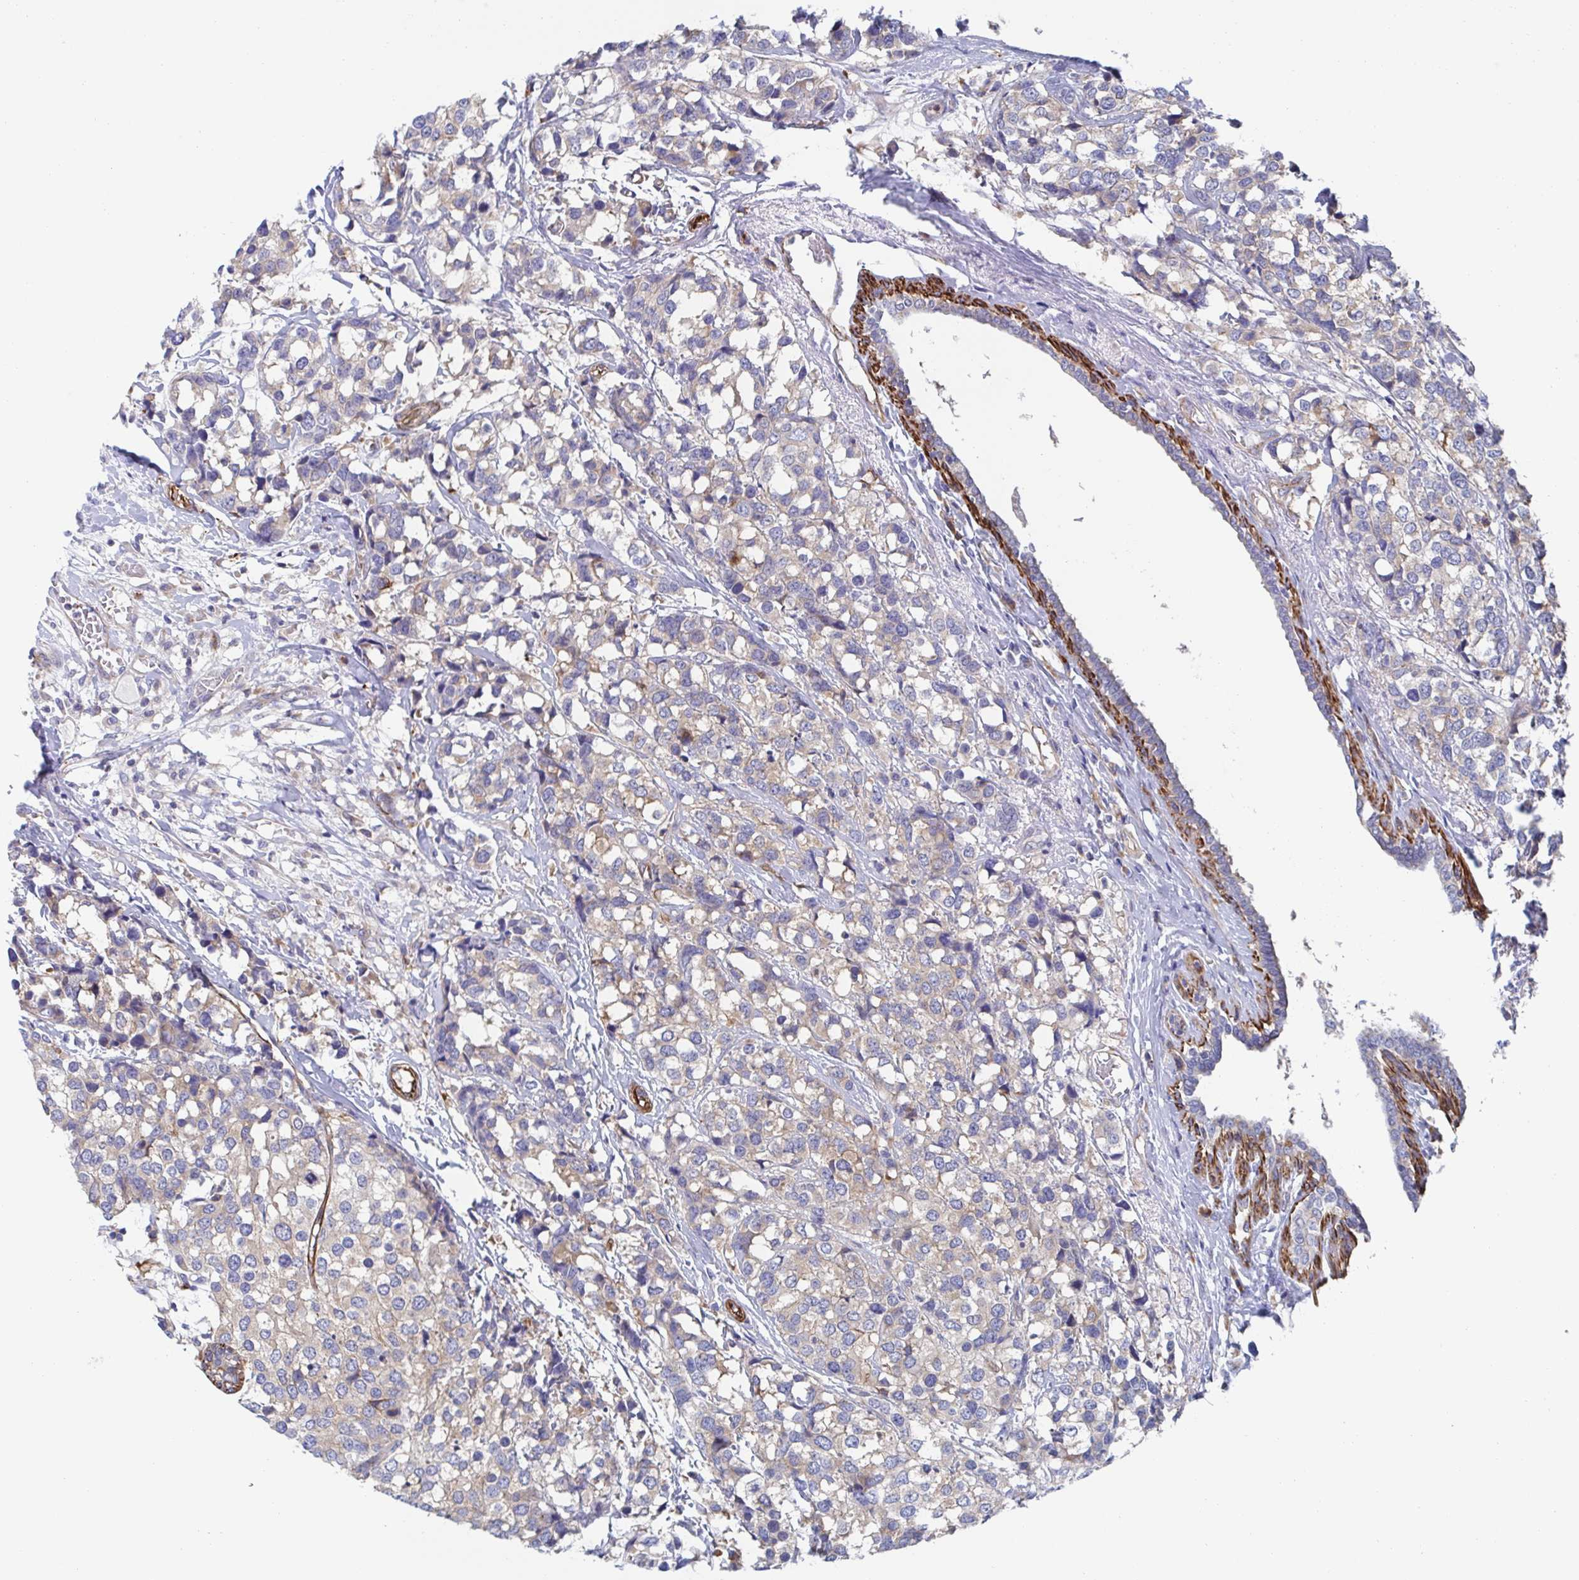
{"staining": {"intensity": "negative", "quantity": "none", "location": "none"}, "tissue": "breast cancer", "cell_type": "Tumor cells", "image_type": "cancer", "snomed": [{"axis": "morphology", "description": "Lobular carcinoma"}, {"axis": "topography", "description": "Breast"}], "caption": "Tumor cells show no significant positivity in breast cancer.", "gene": "KLC3", "patient": {"sex": "female", "age": 59}}